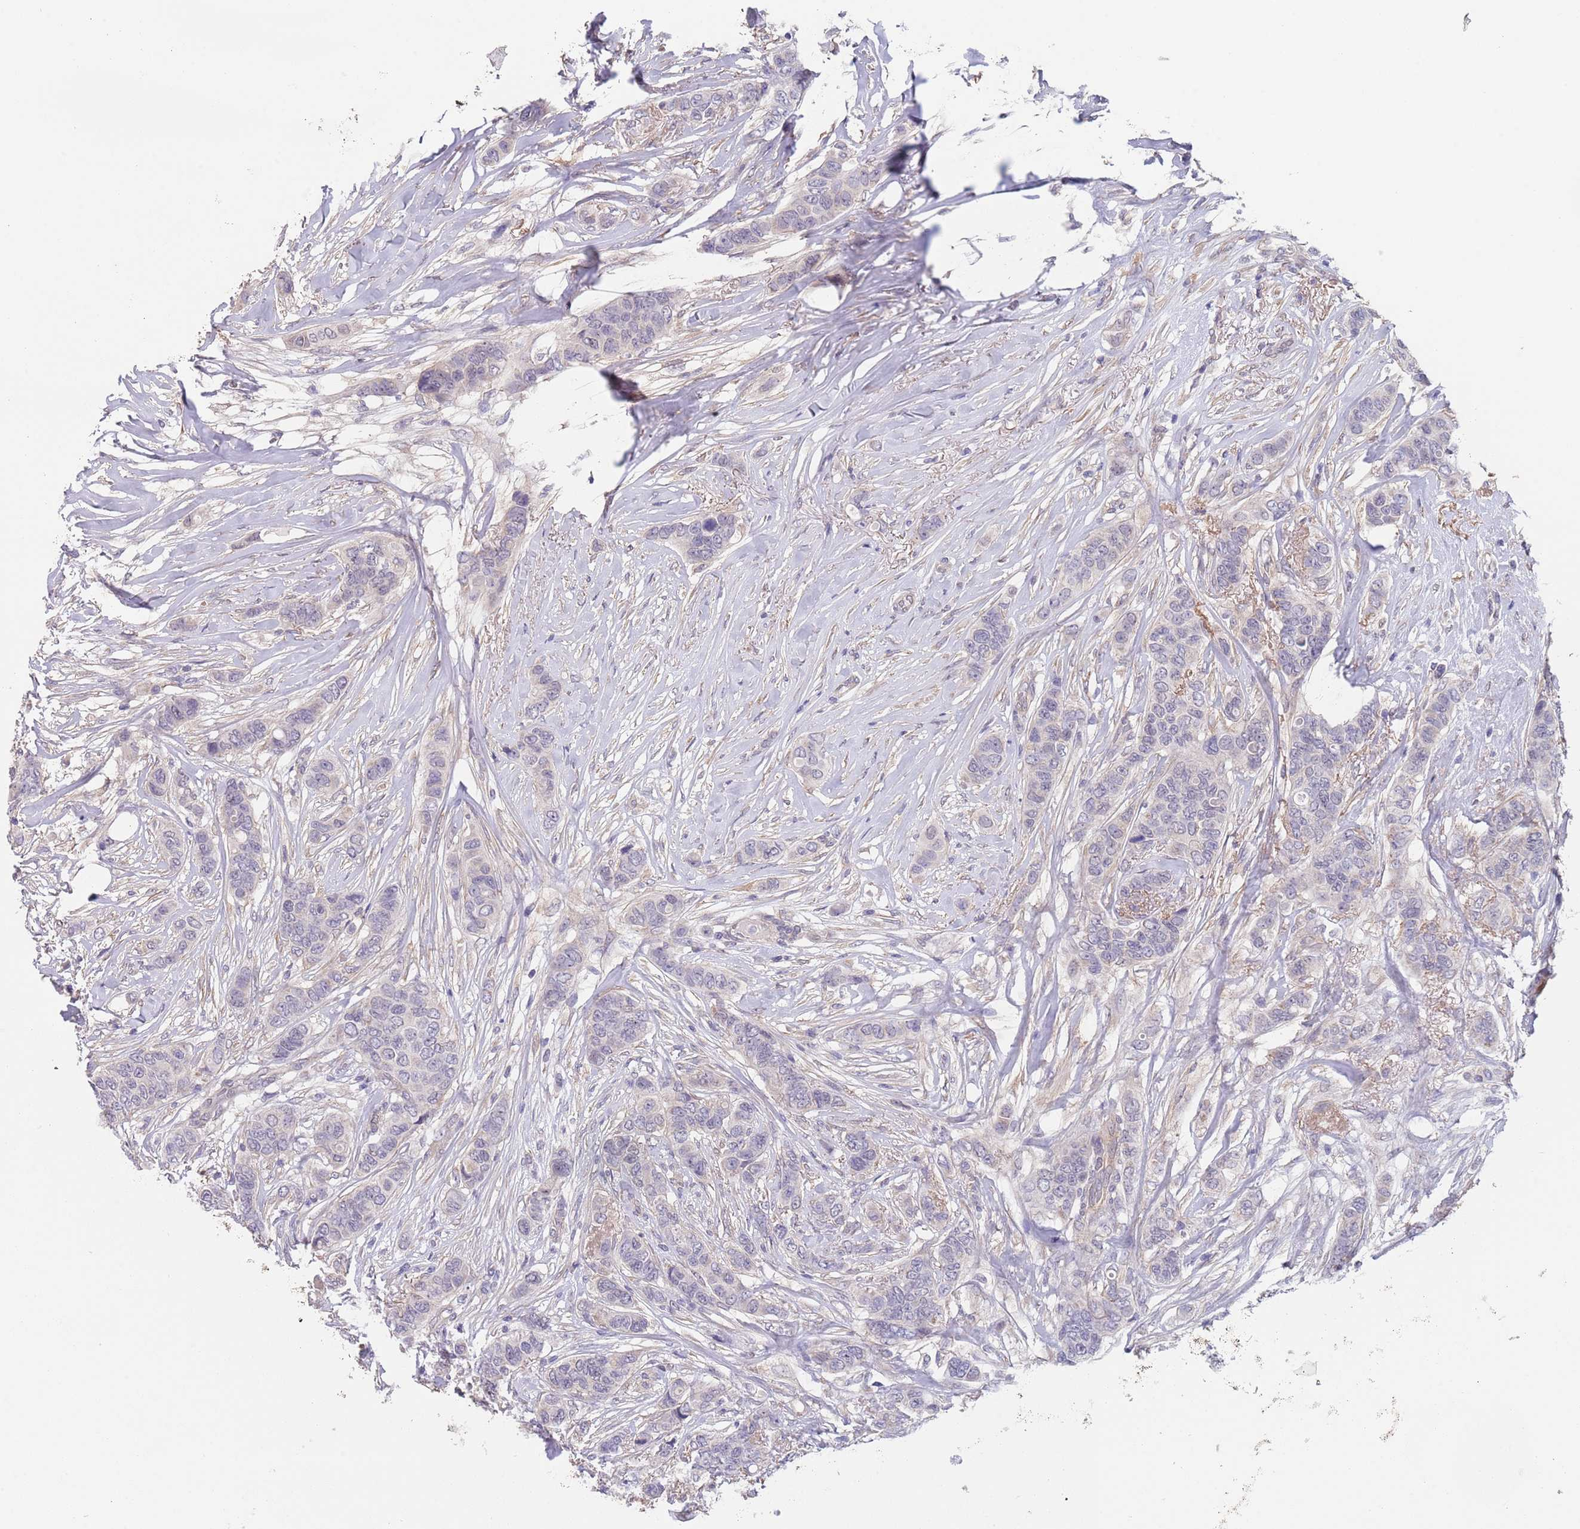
{"staining": {"intensity": "negative", "quantity": "none", "location": "none"}, "tissue": "breast cancer", "cell_type": "Tumor cells", "image_type": "cancer", "snomed": [{"axis": "morphology", "description": "Lobular carcinoma"}, {"axis": "topography", "description": "Breast"}], "caption": "Image shows no significant protein expression in tumor cells of breast cancer. (Brightfield microscopy of DAB immunohistochemistry at high magnification).", "gene": "RNF169", "patient": {"sex": "female", "age": 51}}